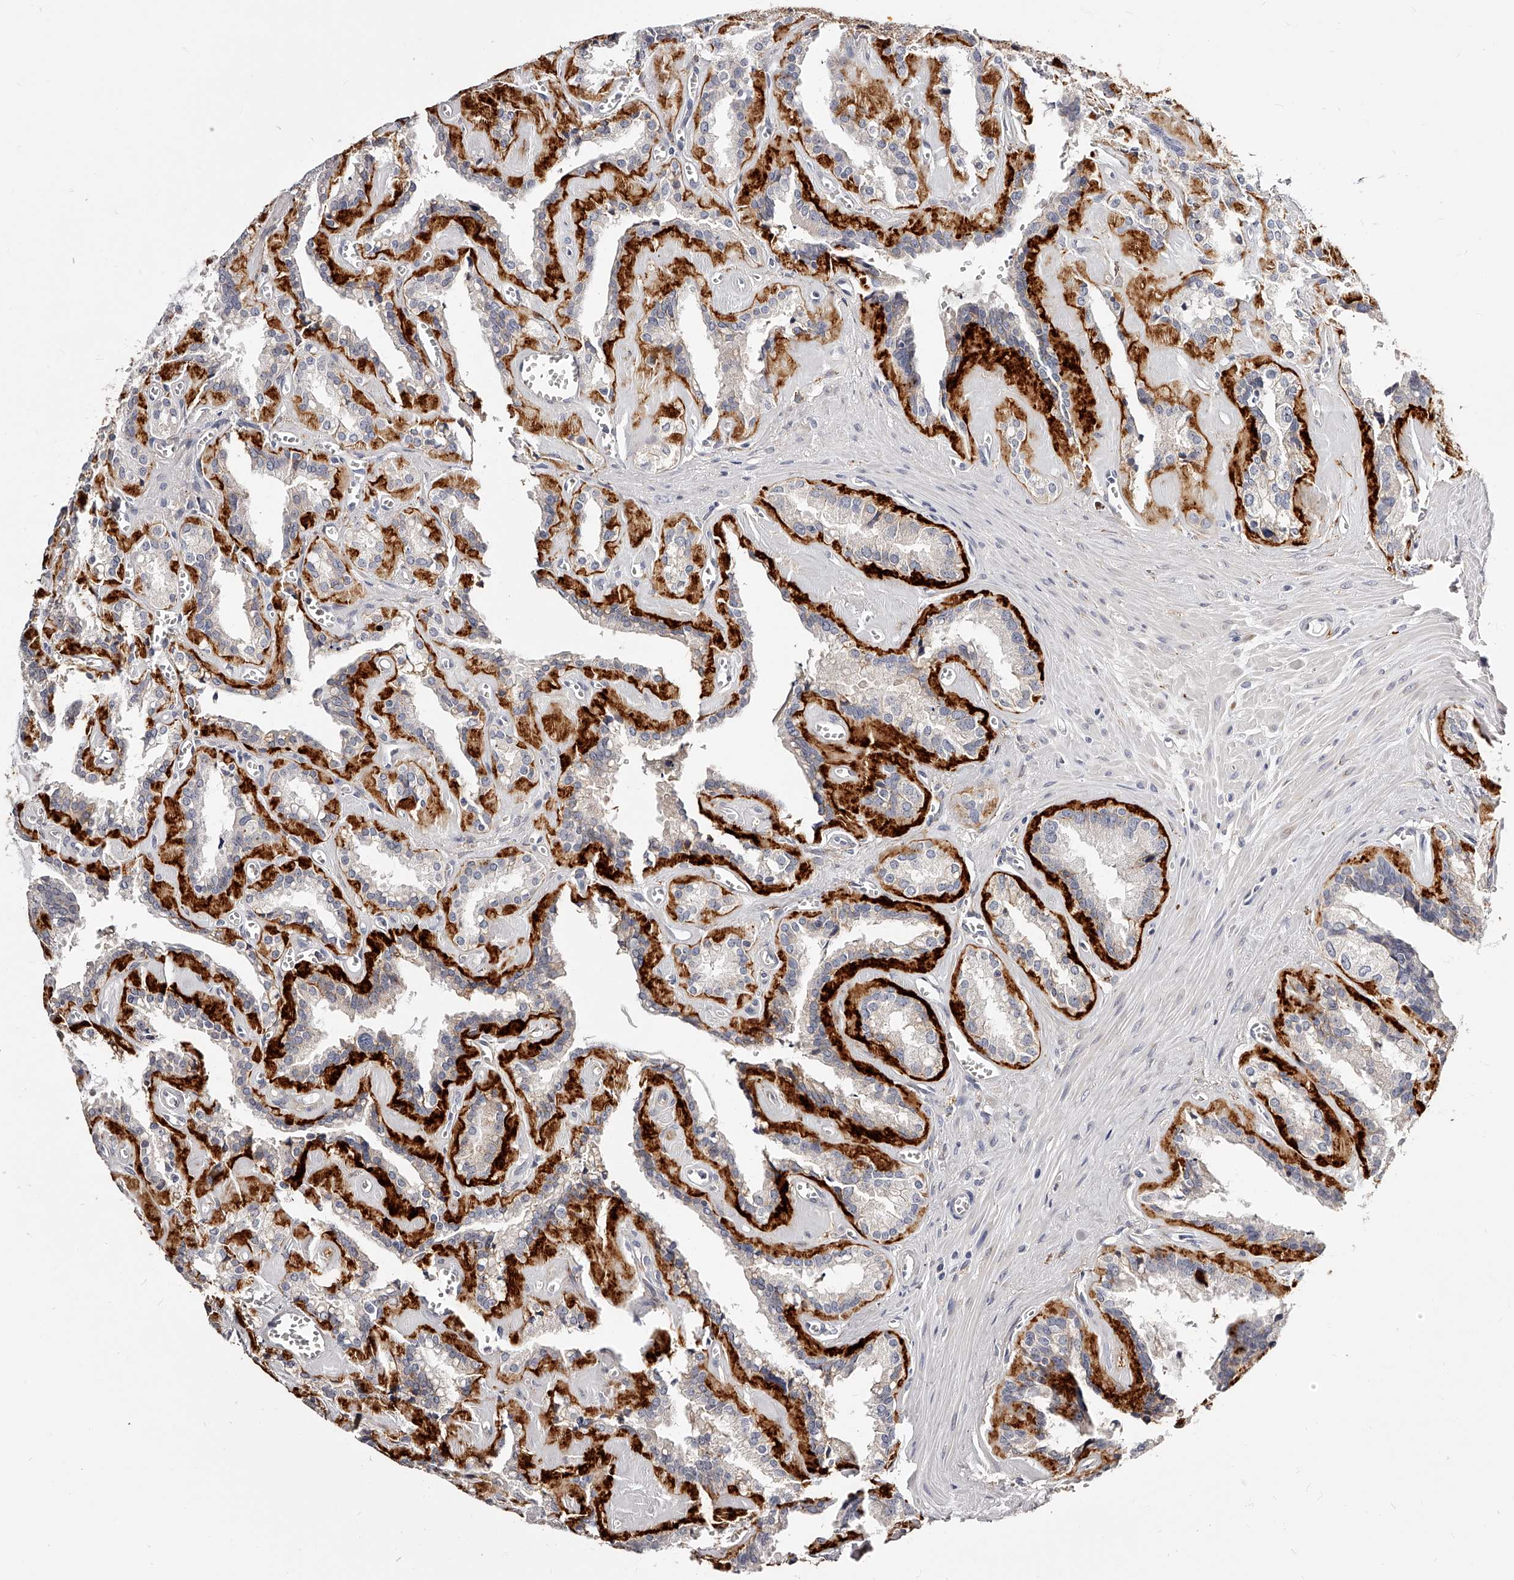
{"staining": {"intensity": "weak", "quantity": "<25%", "location": "cytoplasmic/membranous"}, "tissue": "seminal vesicle", "cell_type": "Glandular cells", "image_type": "normal", "snomed": [{"axis": "morphology", "description": "Normal tissue, NOS"}, {"axis": "topography", "description": "Prostate"}, {"axis": "topography", "description": "Seminal veicle"}], "caption": "Immunohistochemistry photomicrograph of benign seminal vesicle stained for a protein (brown), which shows no positivity in glandular cells. Nuclei are stained in blue.", "gene": "CD82", "patient": {"sex": "male", "age": 59}}